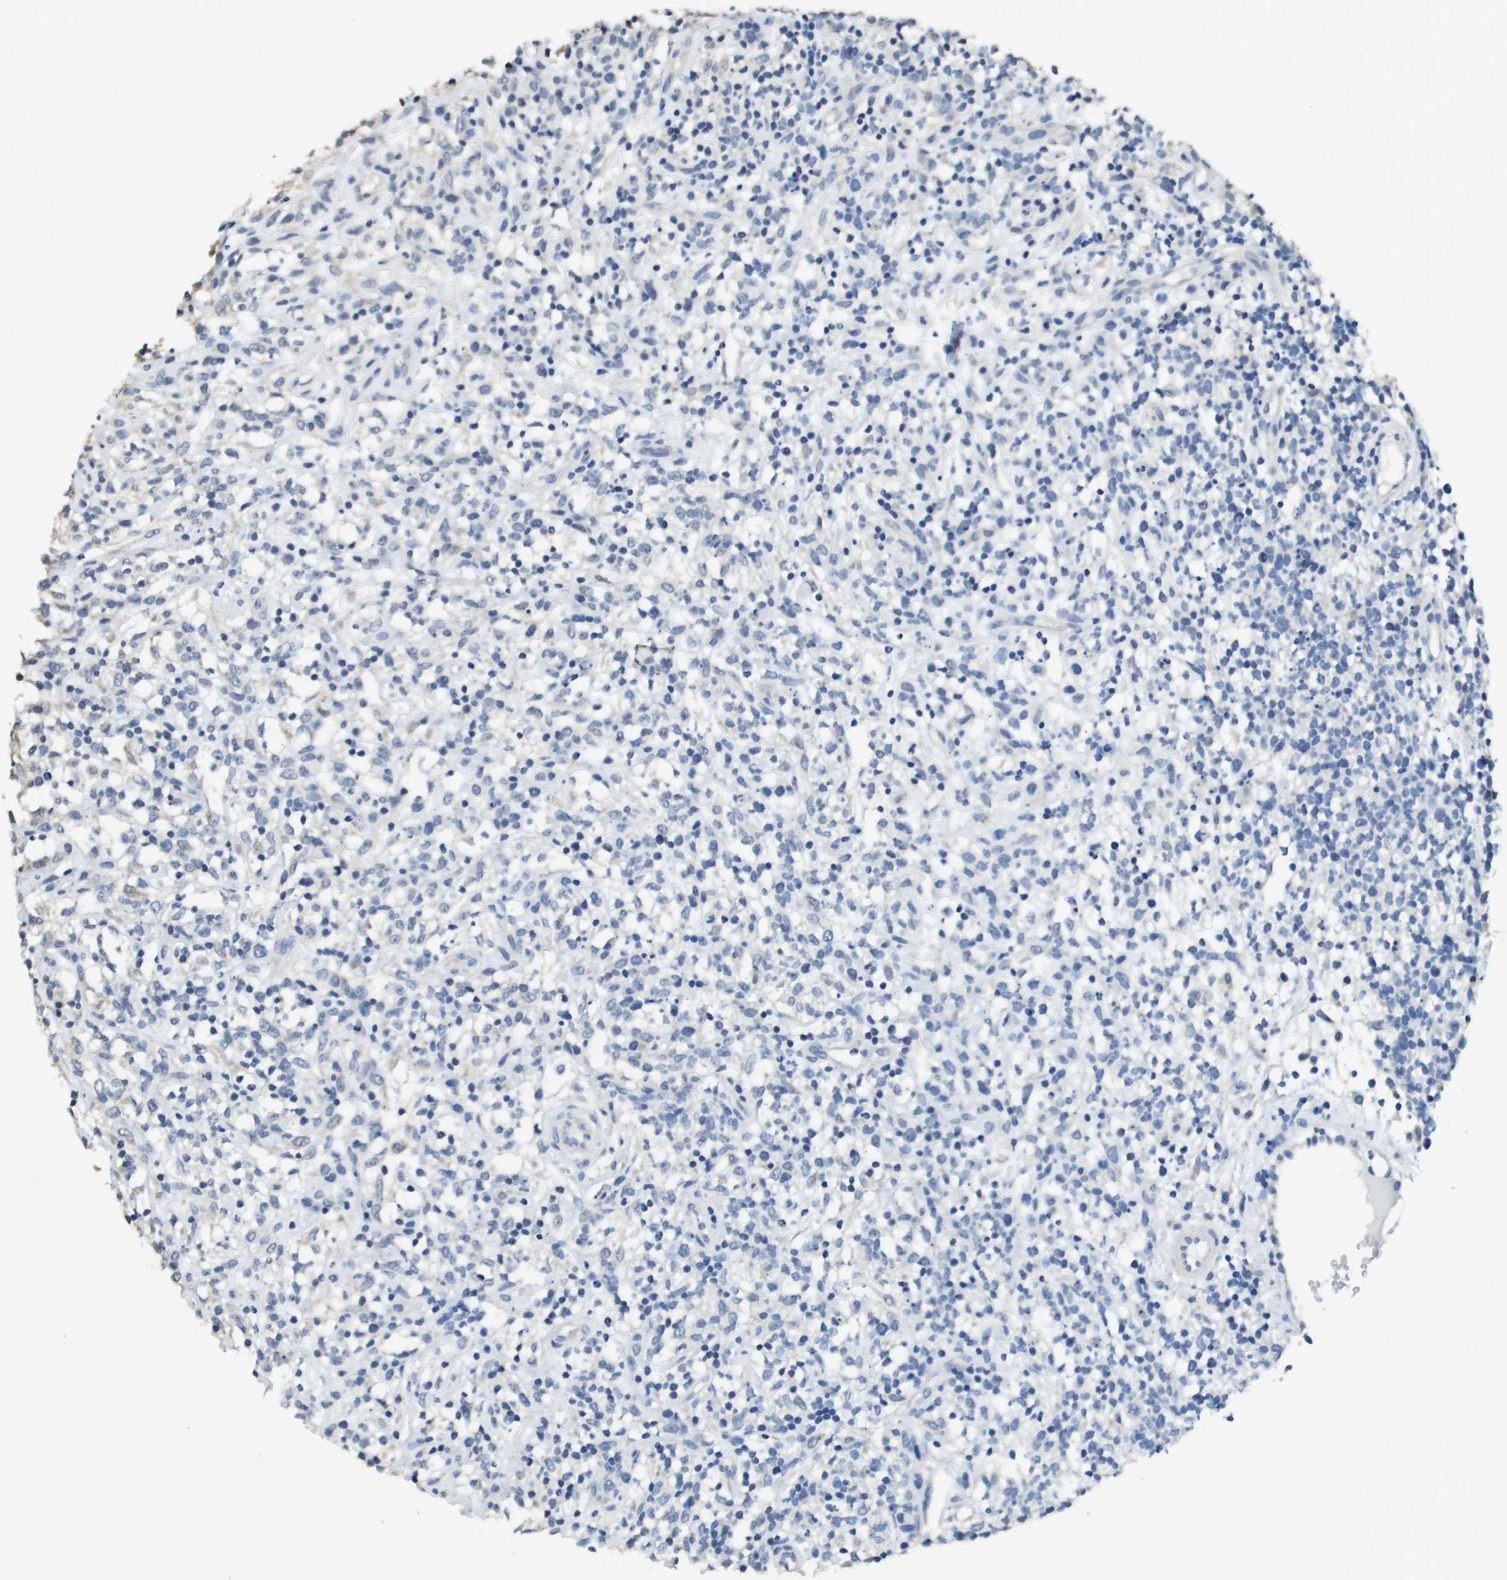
{"staining": {"intensity": "negative", "quantity": "none", "location": "none"}, "tissue": "lymphoma", "cell_type": "Tumor cells", "image_type": "cancer", "snomed": [{"axis": "morphology", "description": "Malignant lymphoma, non-Hodgkin's type, High grade"}, {"axis": "topography", "description": "Lymph node"}], "caption": "Immunohistochemical staining of lymphoma shows no significant positivity in tumor cells.", "gene": "MT3", "patient": {"sex": "female", "age": 73}}